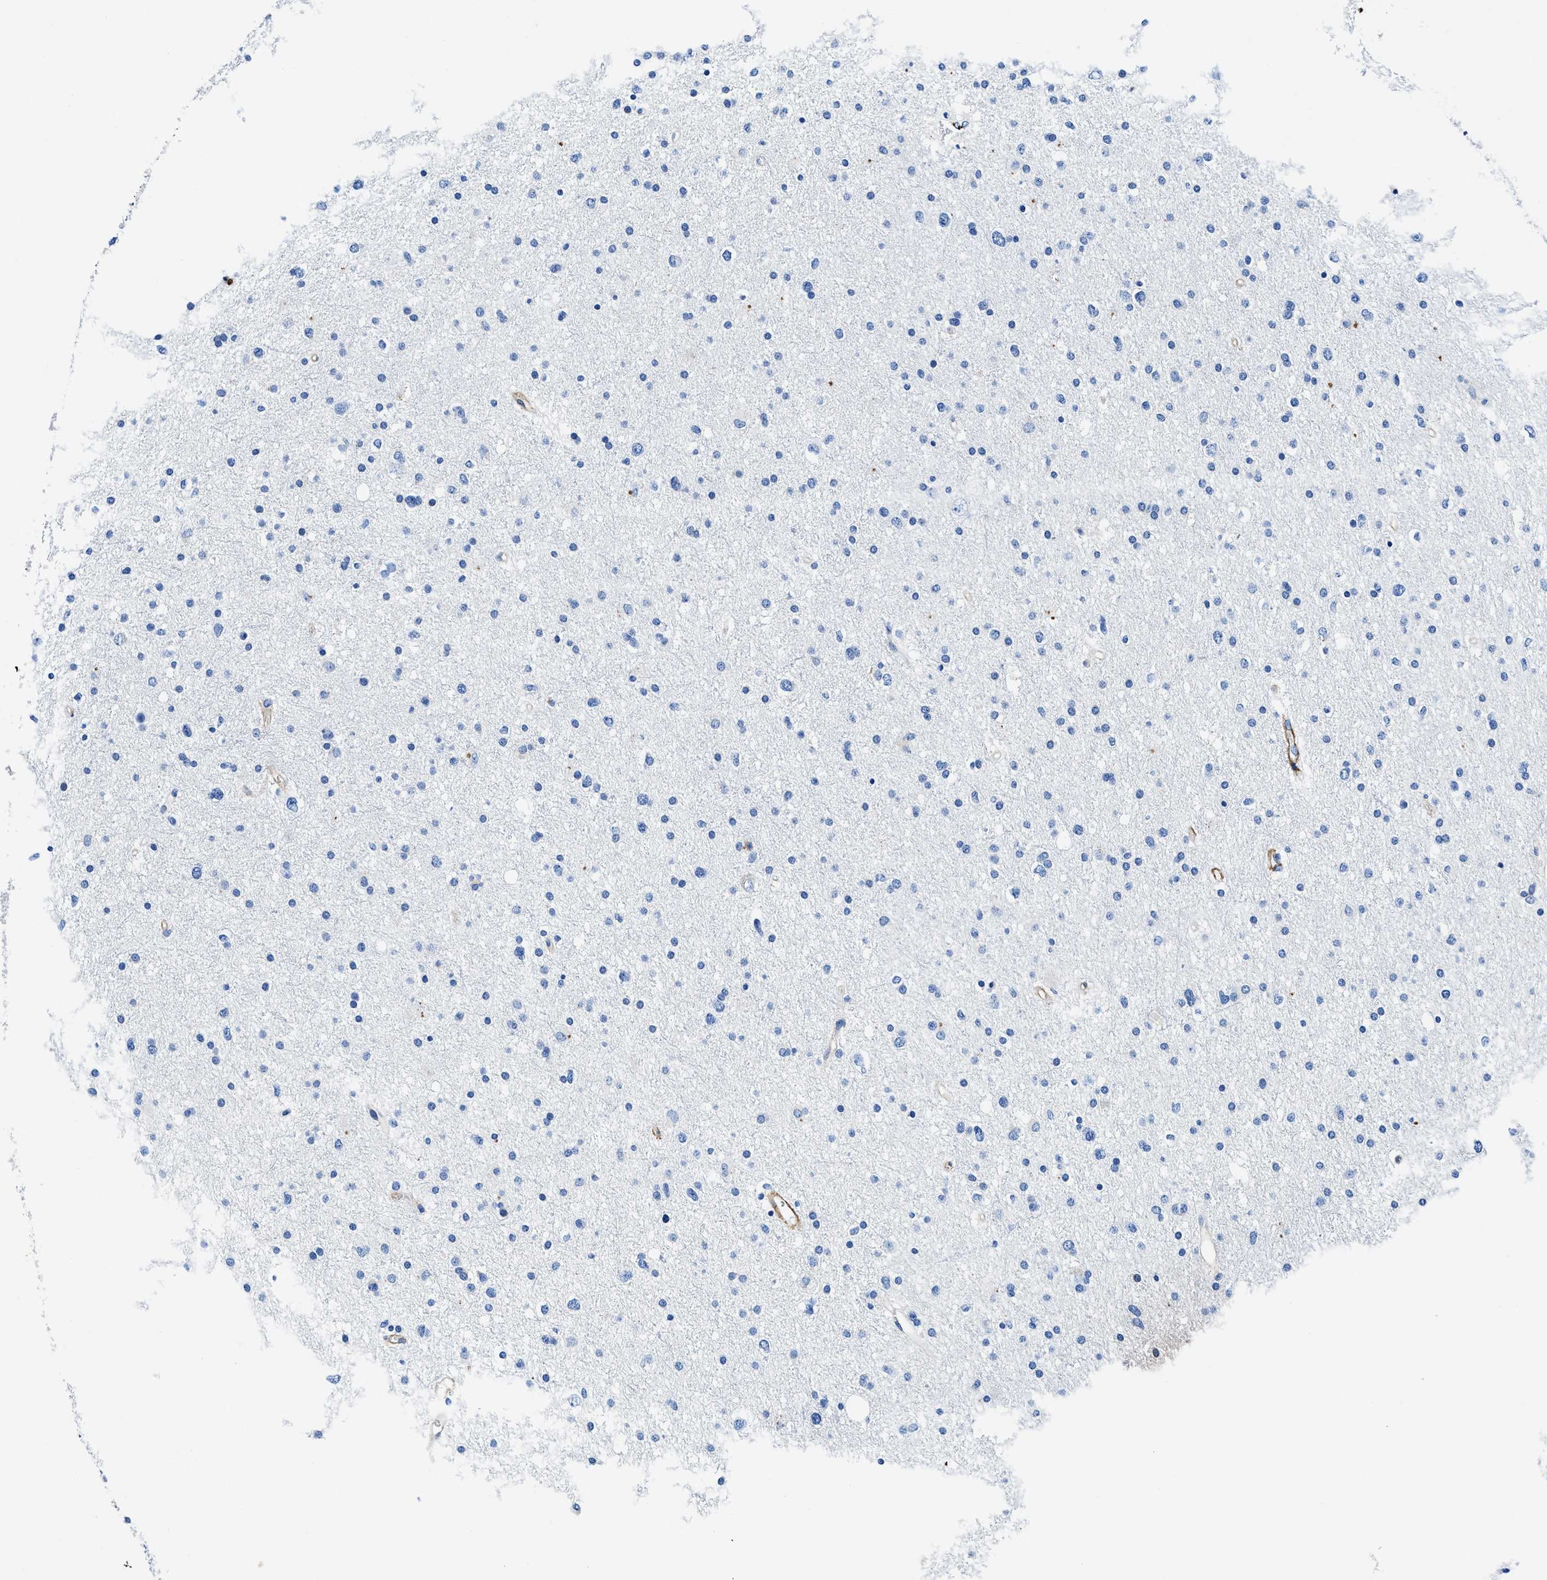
{"staining": {"intensity": "negative", "quantity": "none", "location": "none"}, "tissue": "glioma", "cell_type": "Tumor cells", "image_type": "cancer", "snomed": [{"axis": "morphology", "description": "Glioma, malignant, Low grade"}, {"axis": "topography", "description": "Brain"}], "caption": "This image is of glioma stained with immunohistochemistry to label a protein in brown with the nuclei are counter-stained blue. There is no positivity in tumor cells.", "gene": "TEX261", "patient": {"sex": "female", "age": 37}}